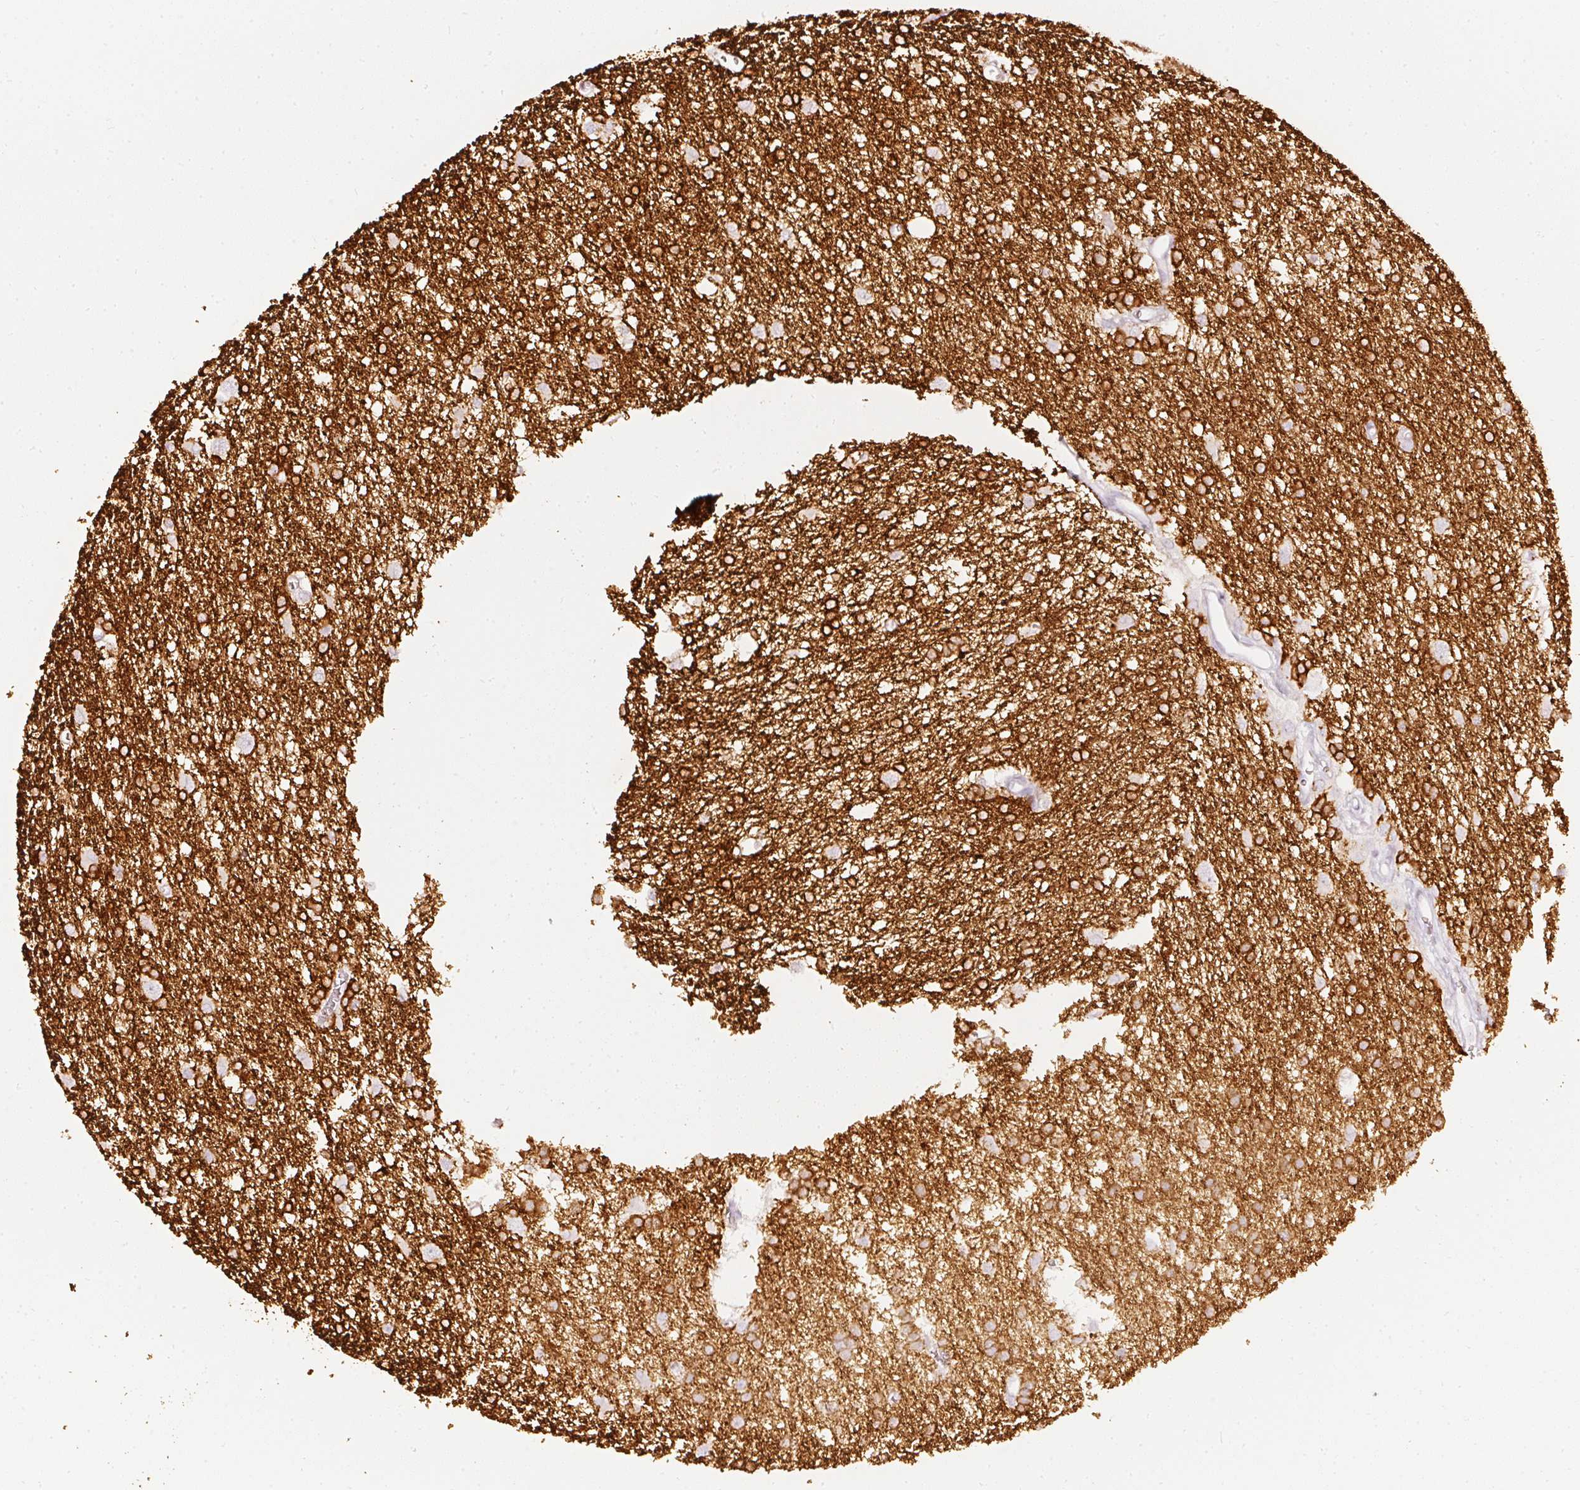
{"staining": {"intensity": "strong", "quantity": "25%-75%", "location": "cytoplasmic/membranous"}, "tissue": "glioma", "cell_type": "Tumor cells", "image_type": "cancer", "snomed": [{"axis": "morphology", "description": "Glioma, malignant, High grade"}, {"axis": "topography", "description": "Brain"}], "caption": "DAB (3,3'-diaminobenzidine) immunohistochemical staining of human malignant glioma (high-grade) reveals strong cytoplasmic/membranous protein expression in approximately 25%-75% of tumor cells.", "gene": "CNP", "patient": {"sex": "male", "age": 48}}